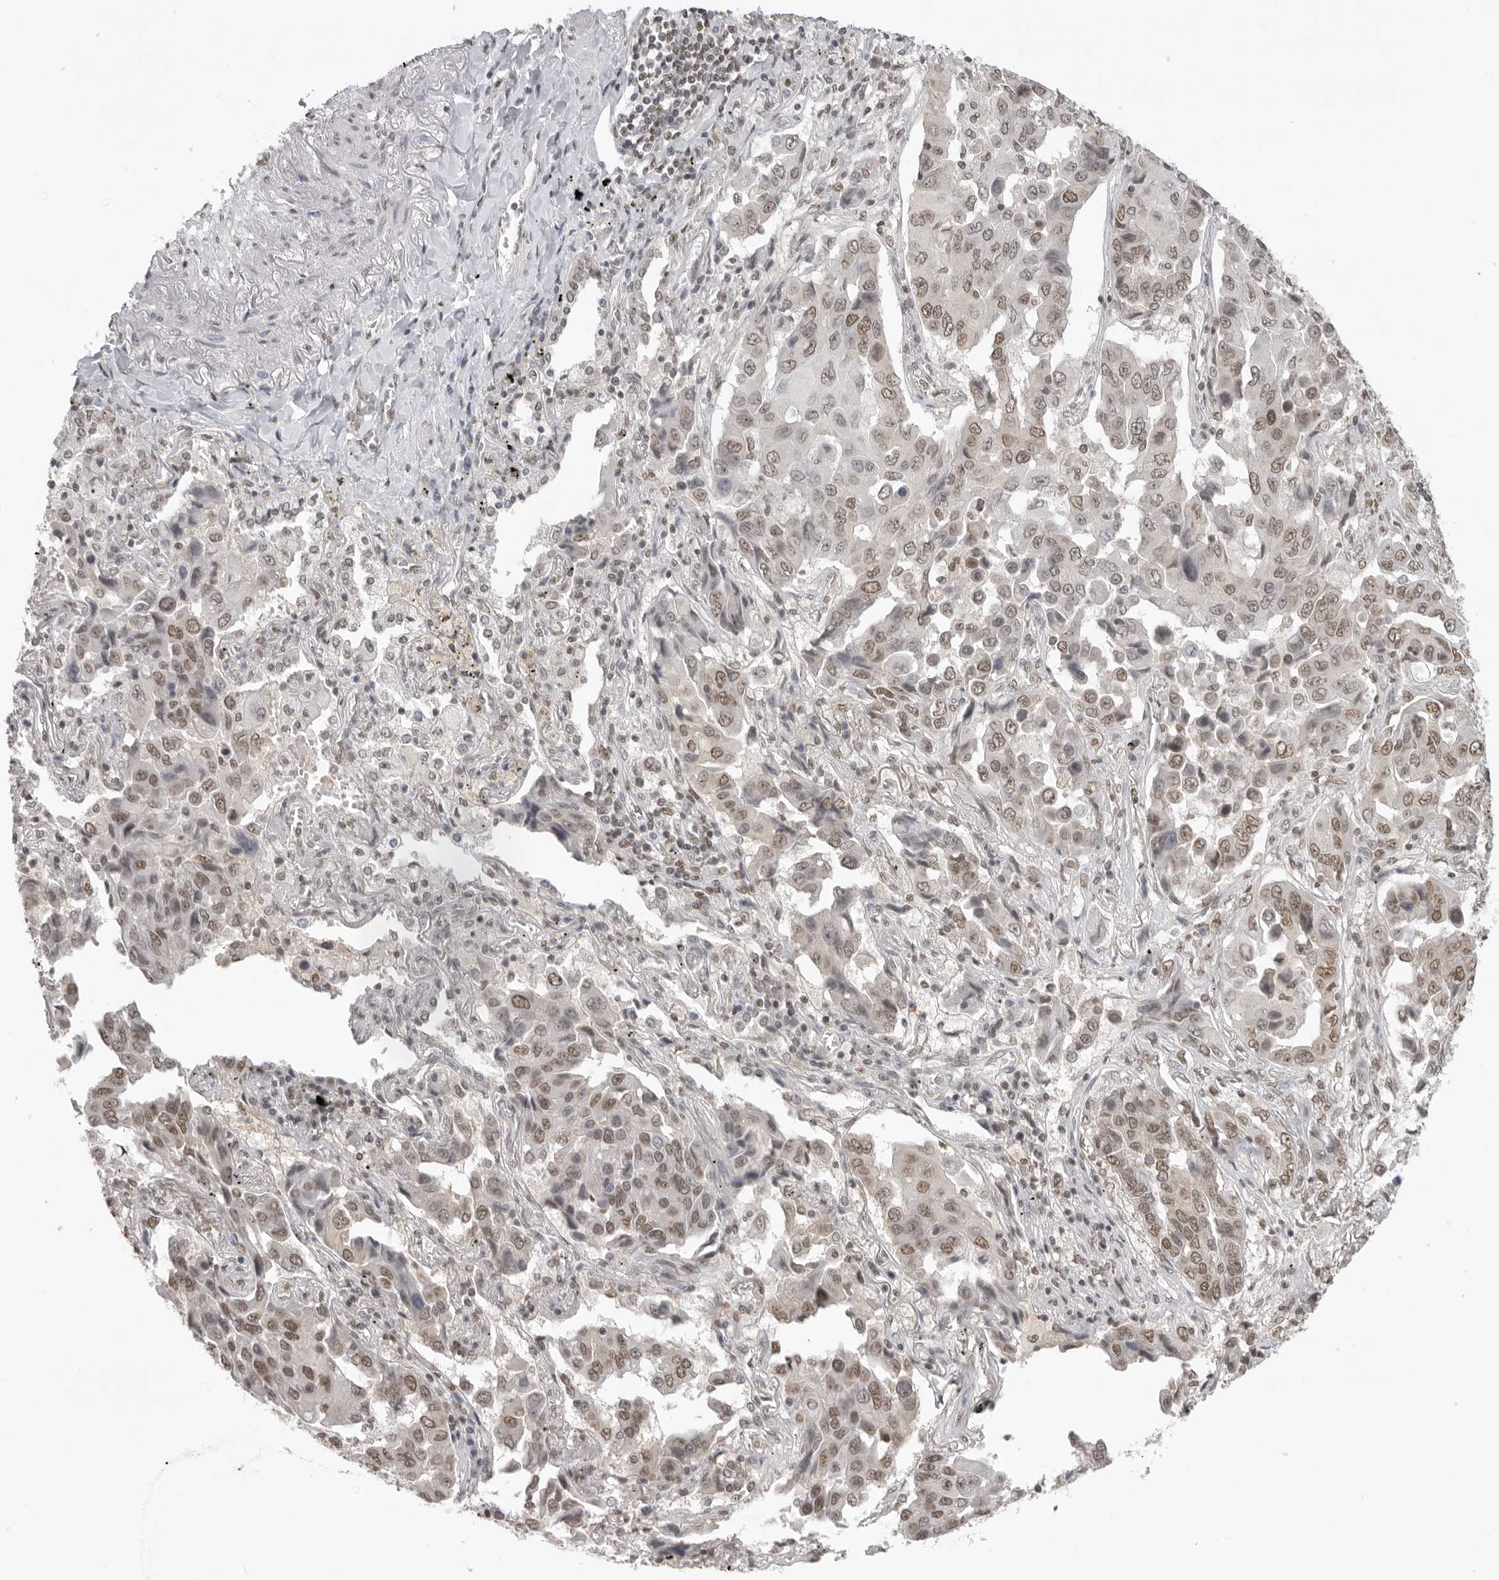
{"staining": {"intensity": "moderate", "quantity": ">75%", "location": "nuclear"}, "tissue": "lung cancer", "cell_type": "Tumor cells", "image_type": "cancer", "snomed": [{"axis": "morphology", "description": "Adenocarcinoma, NOS"}, {"axis": "topography", "description": "Lung"}], "caption": "IHC of human lung cancer demonstrates medium levels of moderate nuclear staining in approximately >75% of tumor cells.", "gene": "RPA2", "patient": {"sex": "female", "age": 65}}